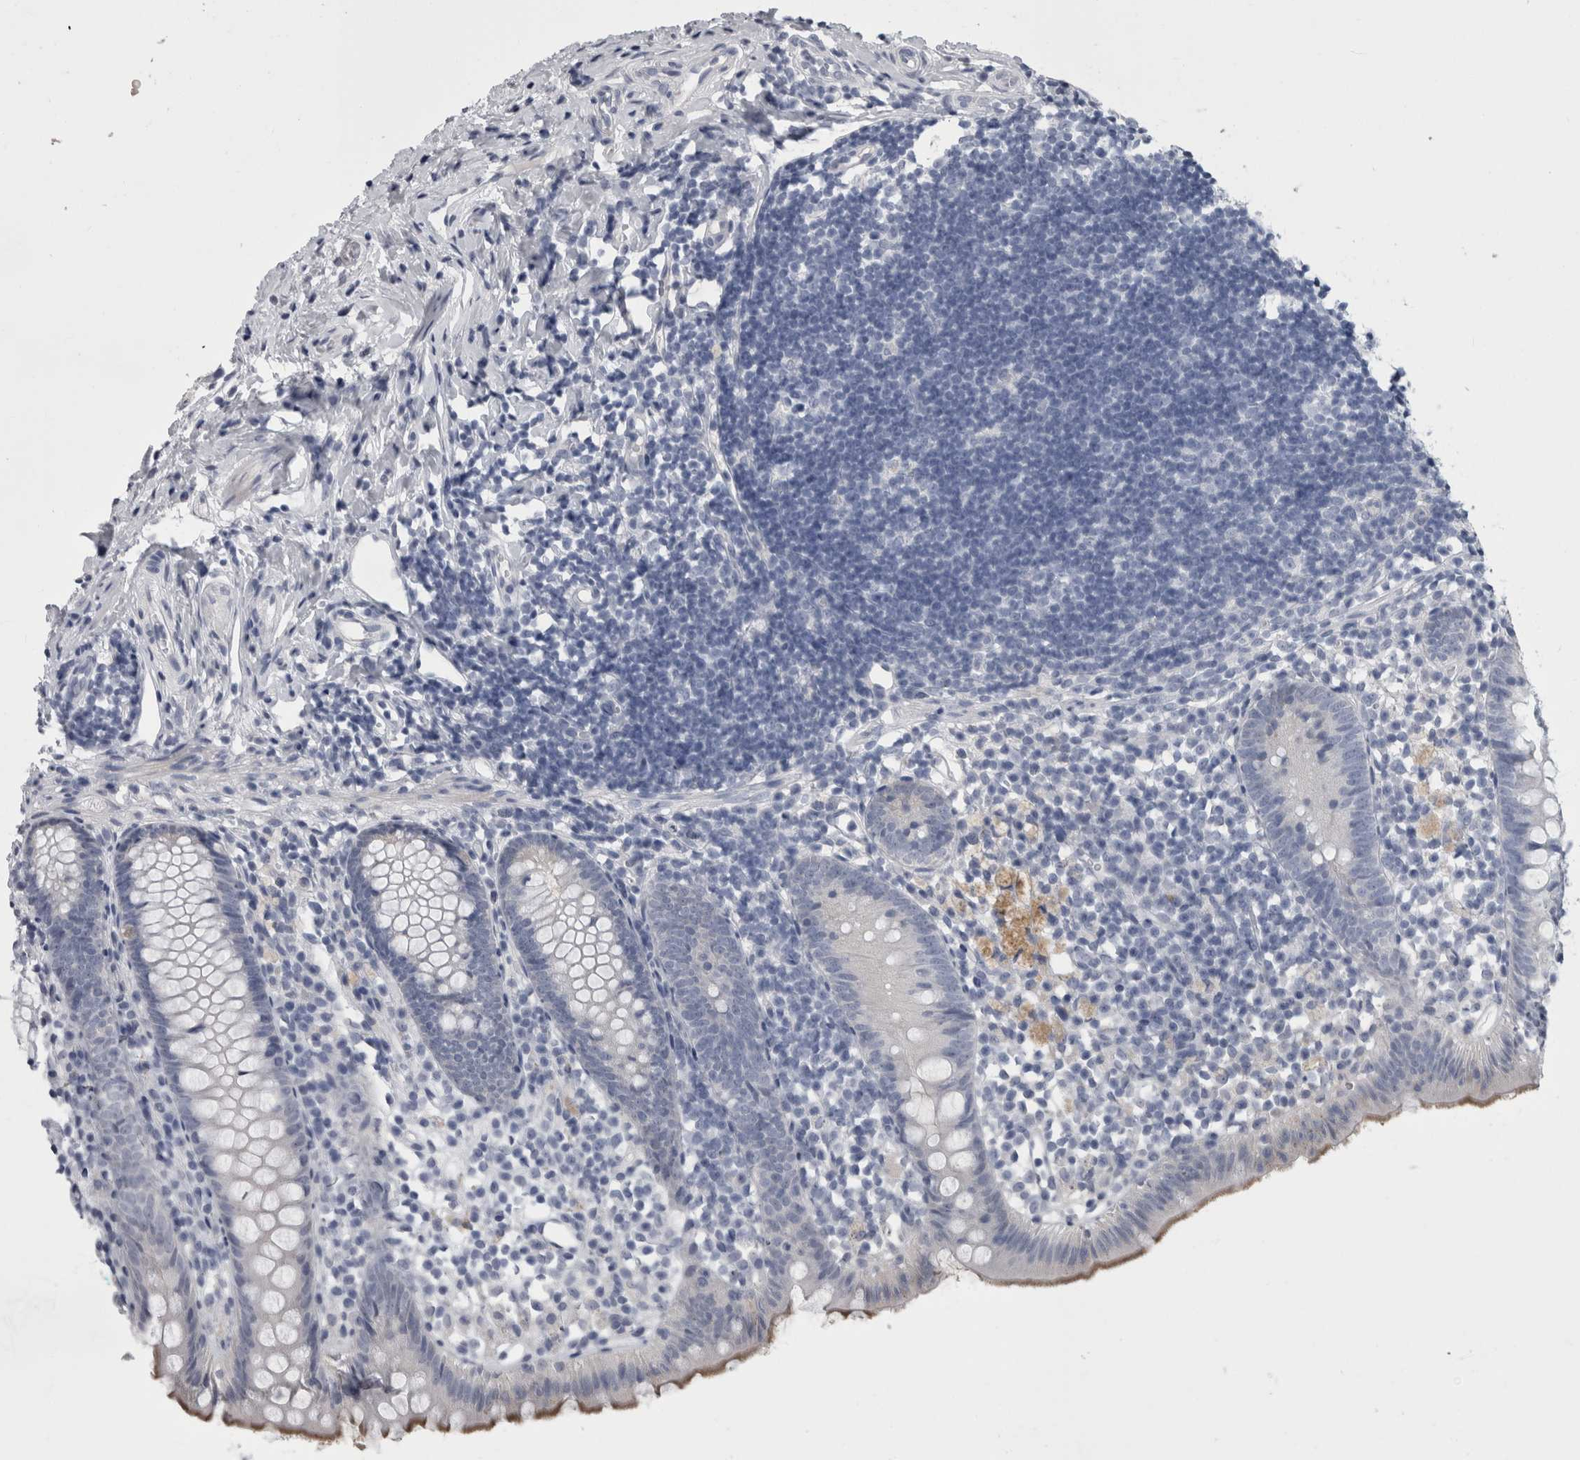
{"staining": {"intensity": "moderate", "quantity": "<25%", "location": "cytoplasmic/membranous"}, "tissue": "appendix", "cell_type": "Glandular cells", "image_type": "normal", "snomed": [{"axis": "morphology", "description": "Normal tissue, NOS"}, {"axis": "topography", "description": "Appendix"}], "caption": "High-power microscopy captured an immunohistochemistry (IHC) micrograph of normal appendix, revealing moderate cytoplasmic/membranous positivity in approximately <25% of glandular cells.", "gene": "AFMID", "patient": {"sex": "female", "age": 20}}